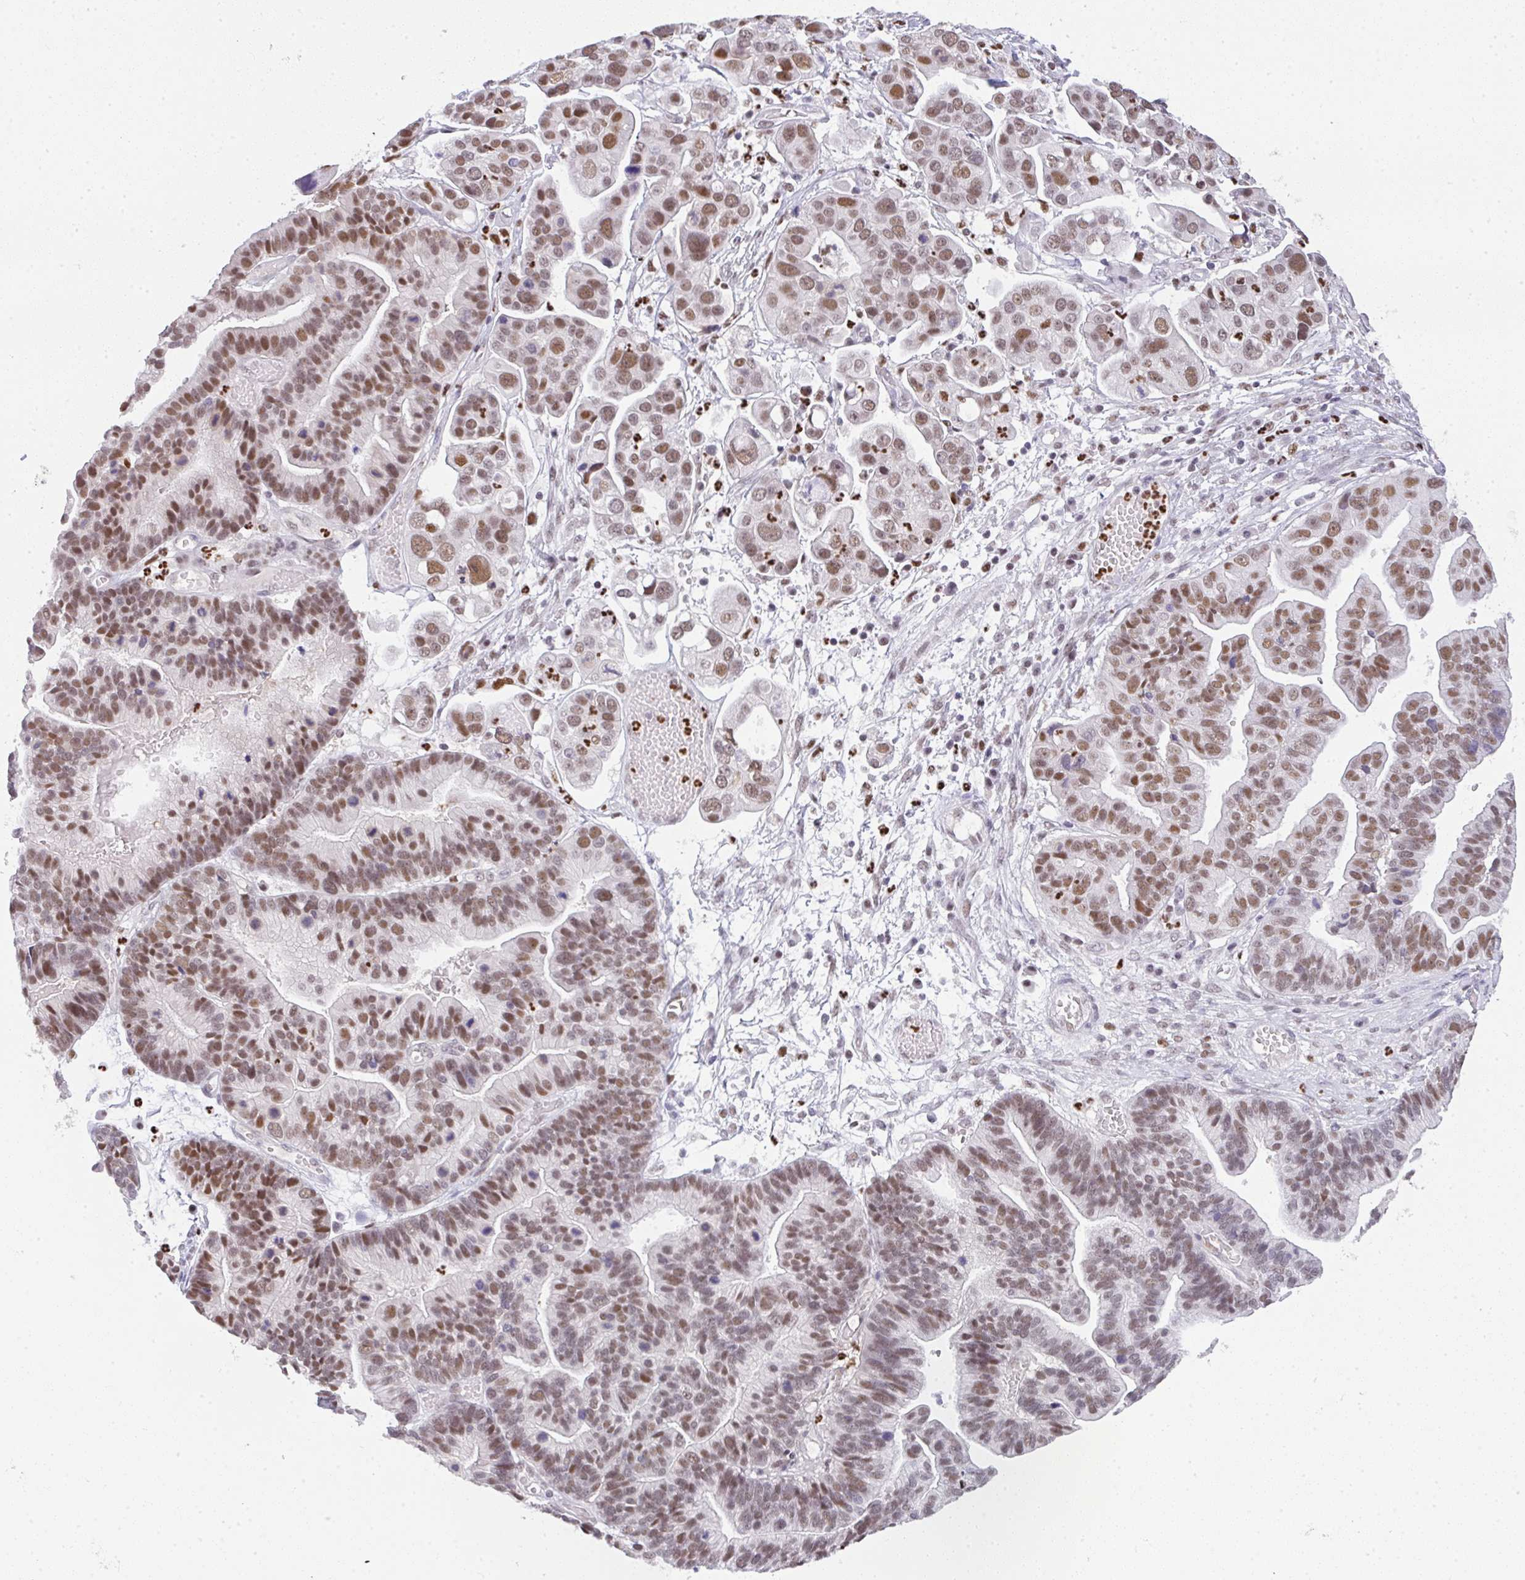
{"staining": {"intensity": "moderate", "quantity": ">75%", "location": "nuclear"}, "tissue": "ovarian cancer", "cell_type": "Tumor cells", "image_type": "cancer", "snomed": [{"axis": "morphology", "description": "Cystadenocarcinoma, serous, NOS"}, {"axis": "topography", "description": "Ovary"}], "caption": "Ovarian serous cystadenocarcinoma stained with immunohistochemistry reveals moderate nuclear expression in approximately >75% of tumor cells.", "gene": "BBX", "patient": {"sex": "female", "age": 56}}